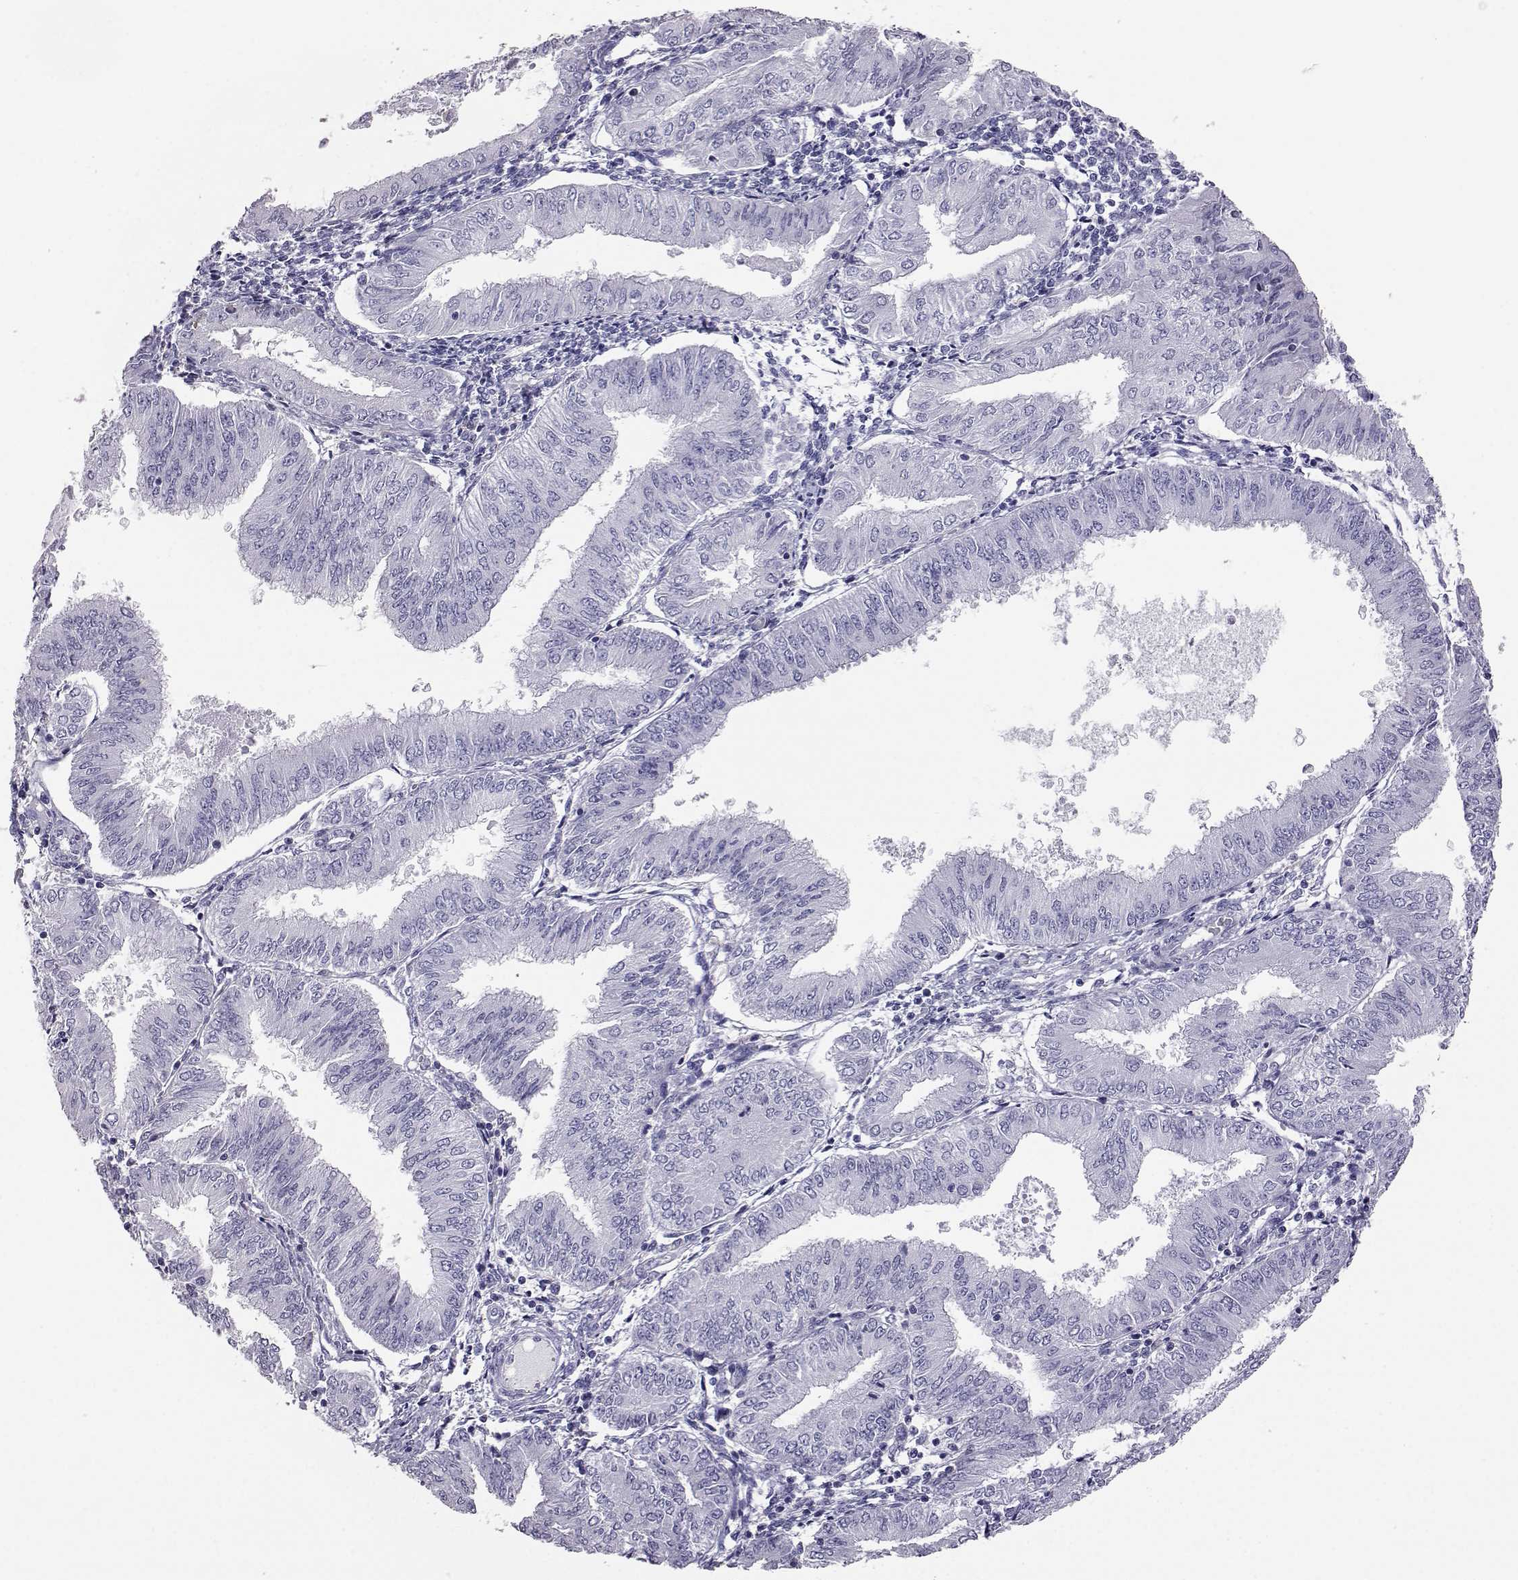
{"staining": {"intensity": "negative", "quantity": "none", "location": "none"}, "tissue": "endometrial cancer", "cell_type": "Tumor cells", "image_type": "cancer", "snomed": [{"axis": "morphology", "description": "Adenocarcinoma, NOS"}, {"axis": "topography", "description": "Endometrium"}], "caption": "Tumor cells show no significant positivity in endometrial adenocarcinoma.", "gene": "AKR1B1", "patient": {"sex": "female", "age": 53}}